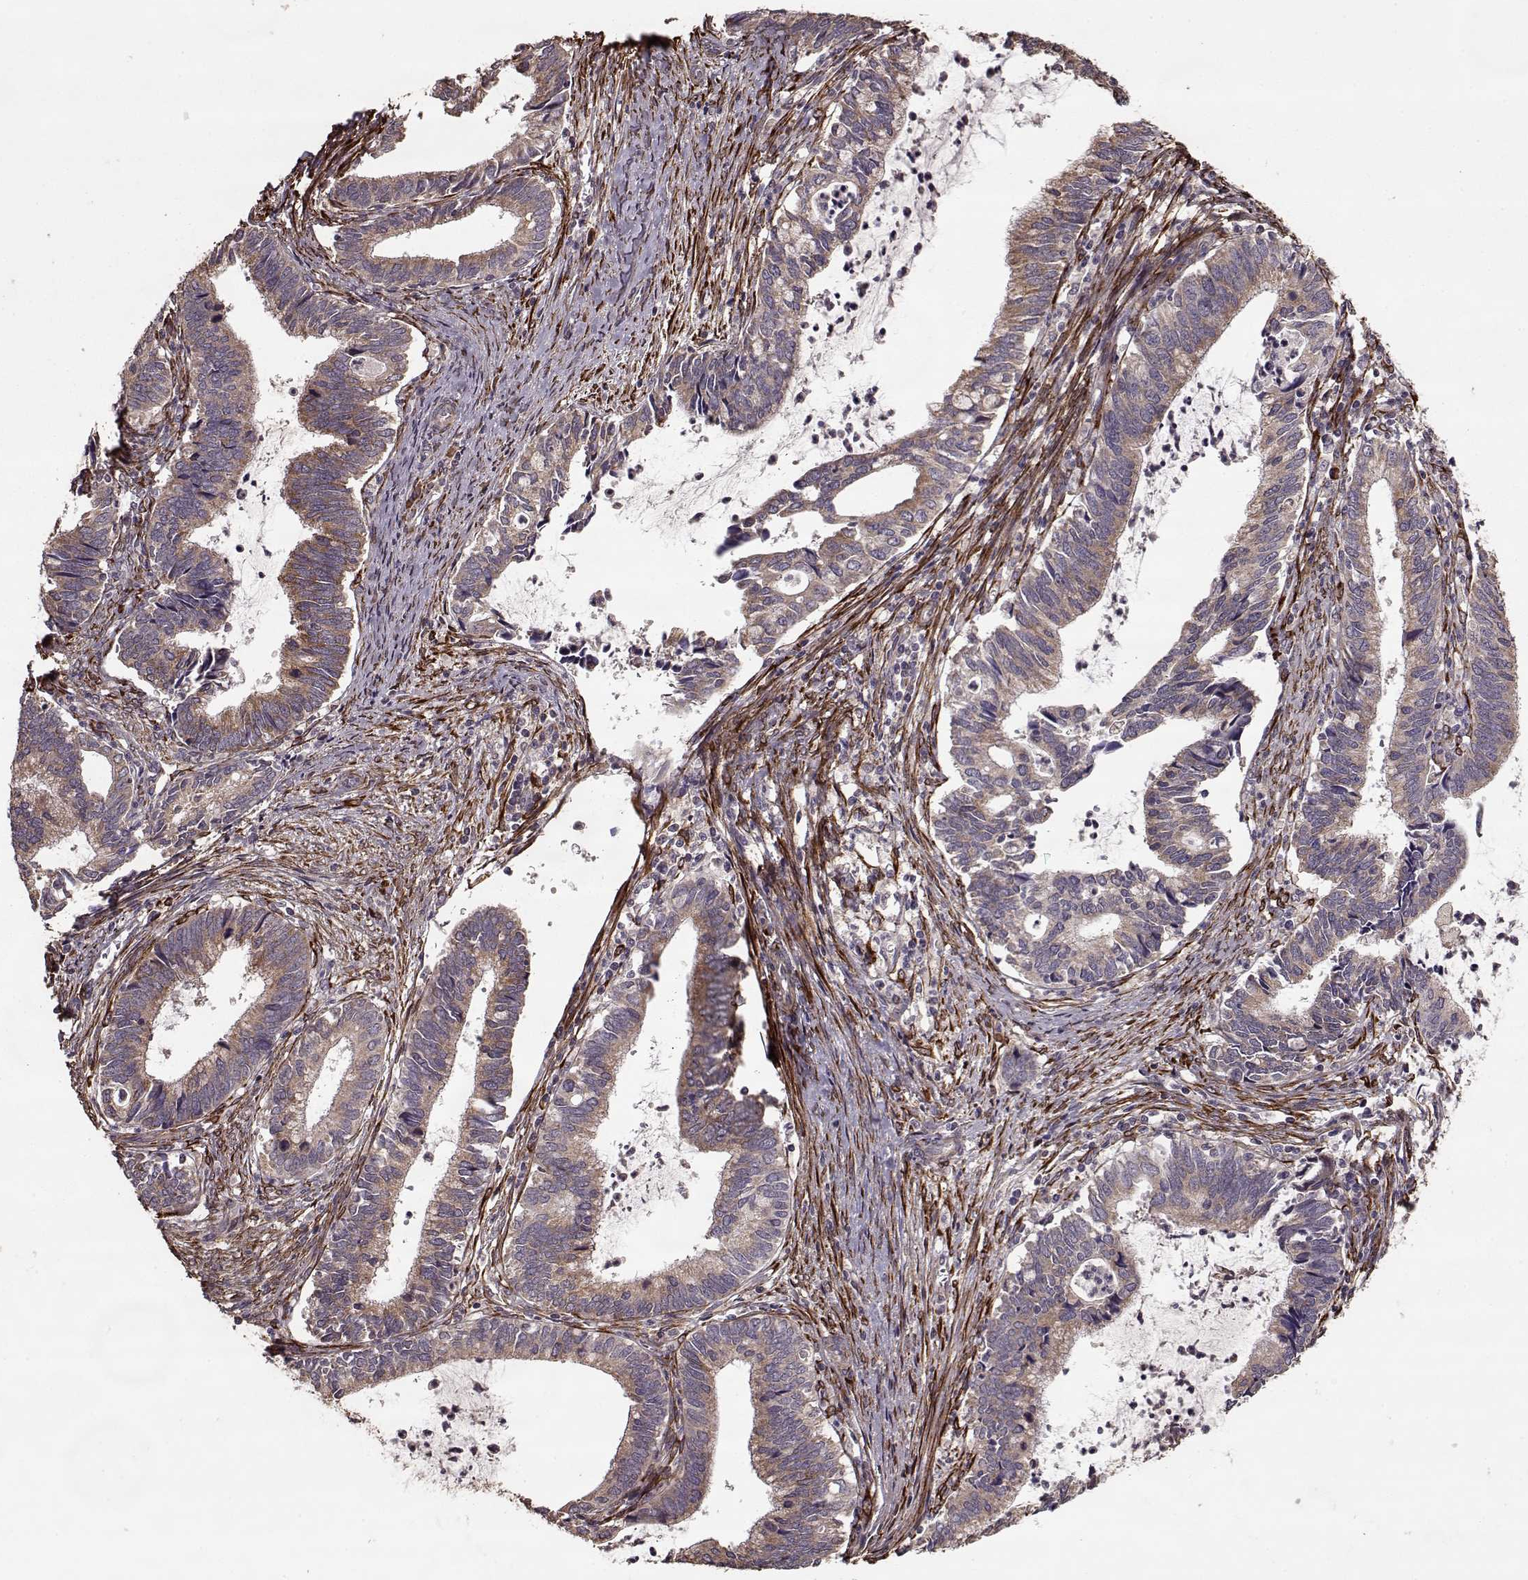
{"staining": {"intensity": "moderate", "quantity": "25%-75%", "location": "cytoplasmic/membranous"}, "tissue": "cervical cancer", "cell_type": "Tumor cells", "image_type": "cancer", "snomed": [{"axis": "morphology", "description": "Adenocarcinoma, NOS"}, {"axis": "topography", "description": "Cervix"}], "caption": "Approximately 25%-75% of tumor cells in cervical cancer (adenocarcinoma) exhibit moderate cytoplasmic/membranous protein expression as visualized by brown immunohistochemical staining.", "gene": "IMMP1L", "patient": {"sex": "female", "age": 42}}